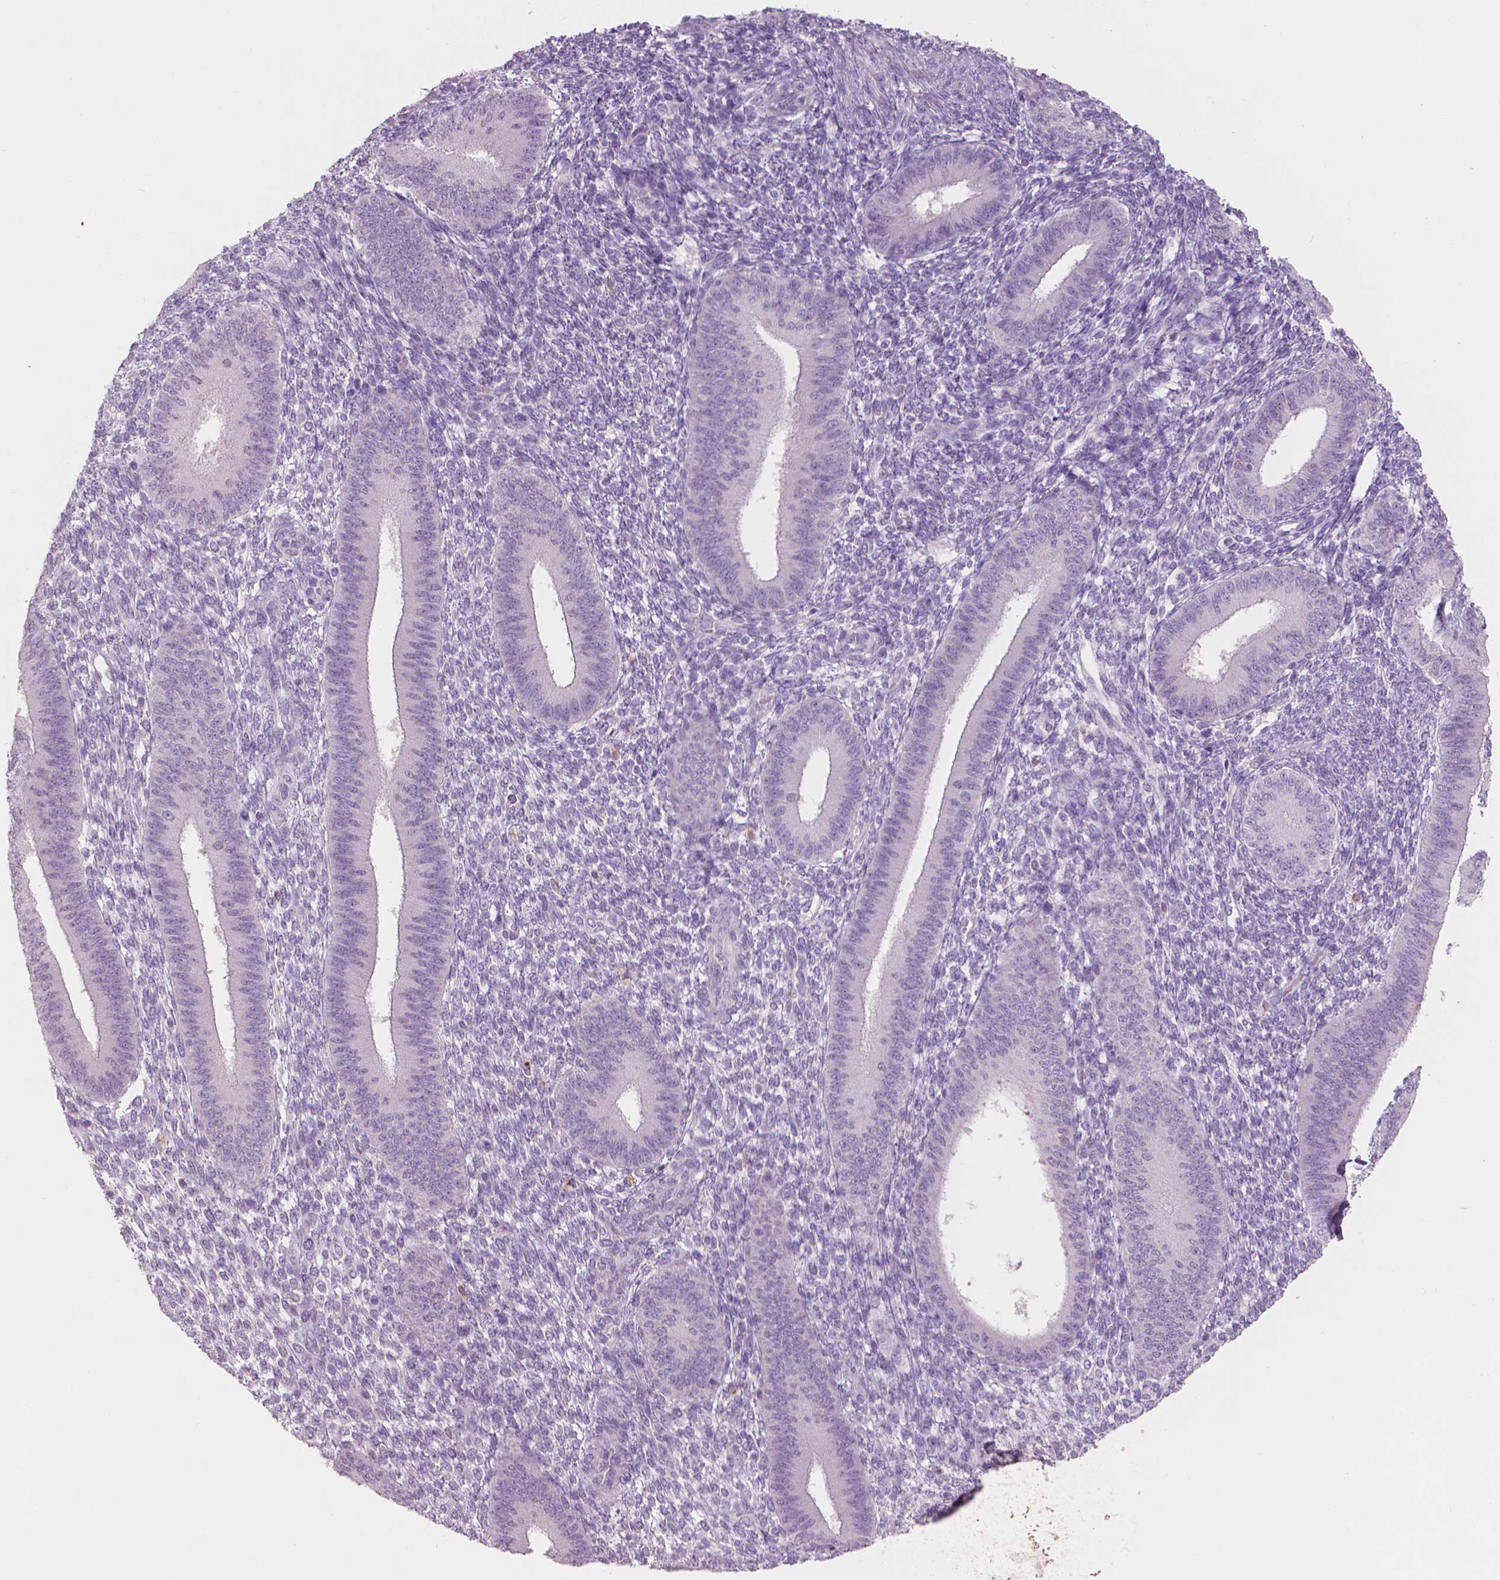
{"staining": {"intensity": "negative", "quantity": "none", "location": "none"}, "tissue": "endometrium", "cell_type": "Cells in endometrial stroma", "image_type": "normal", "snomed": [{"axis": "morphology", "description": "Normal tissue, NOS"}, {"axis": "topography", "description": "Endometrium"}], "caption": "Immunohistochemical staining of benign human endometrium shows no significant positivity in cells in endometrial stroma.", "gene": "ENO2", "patient": {"sex": "female", "age": 39}}